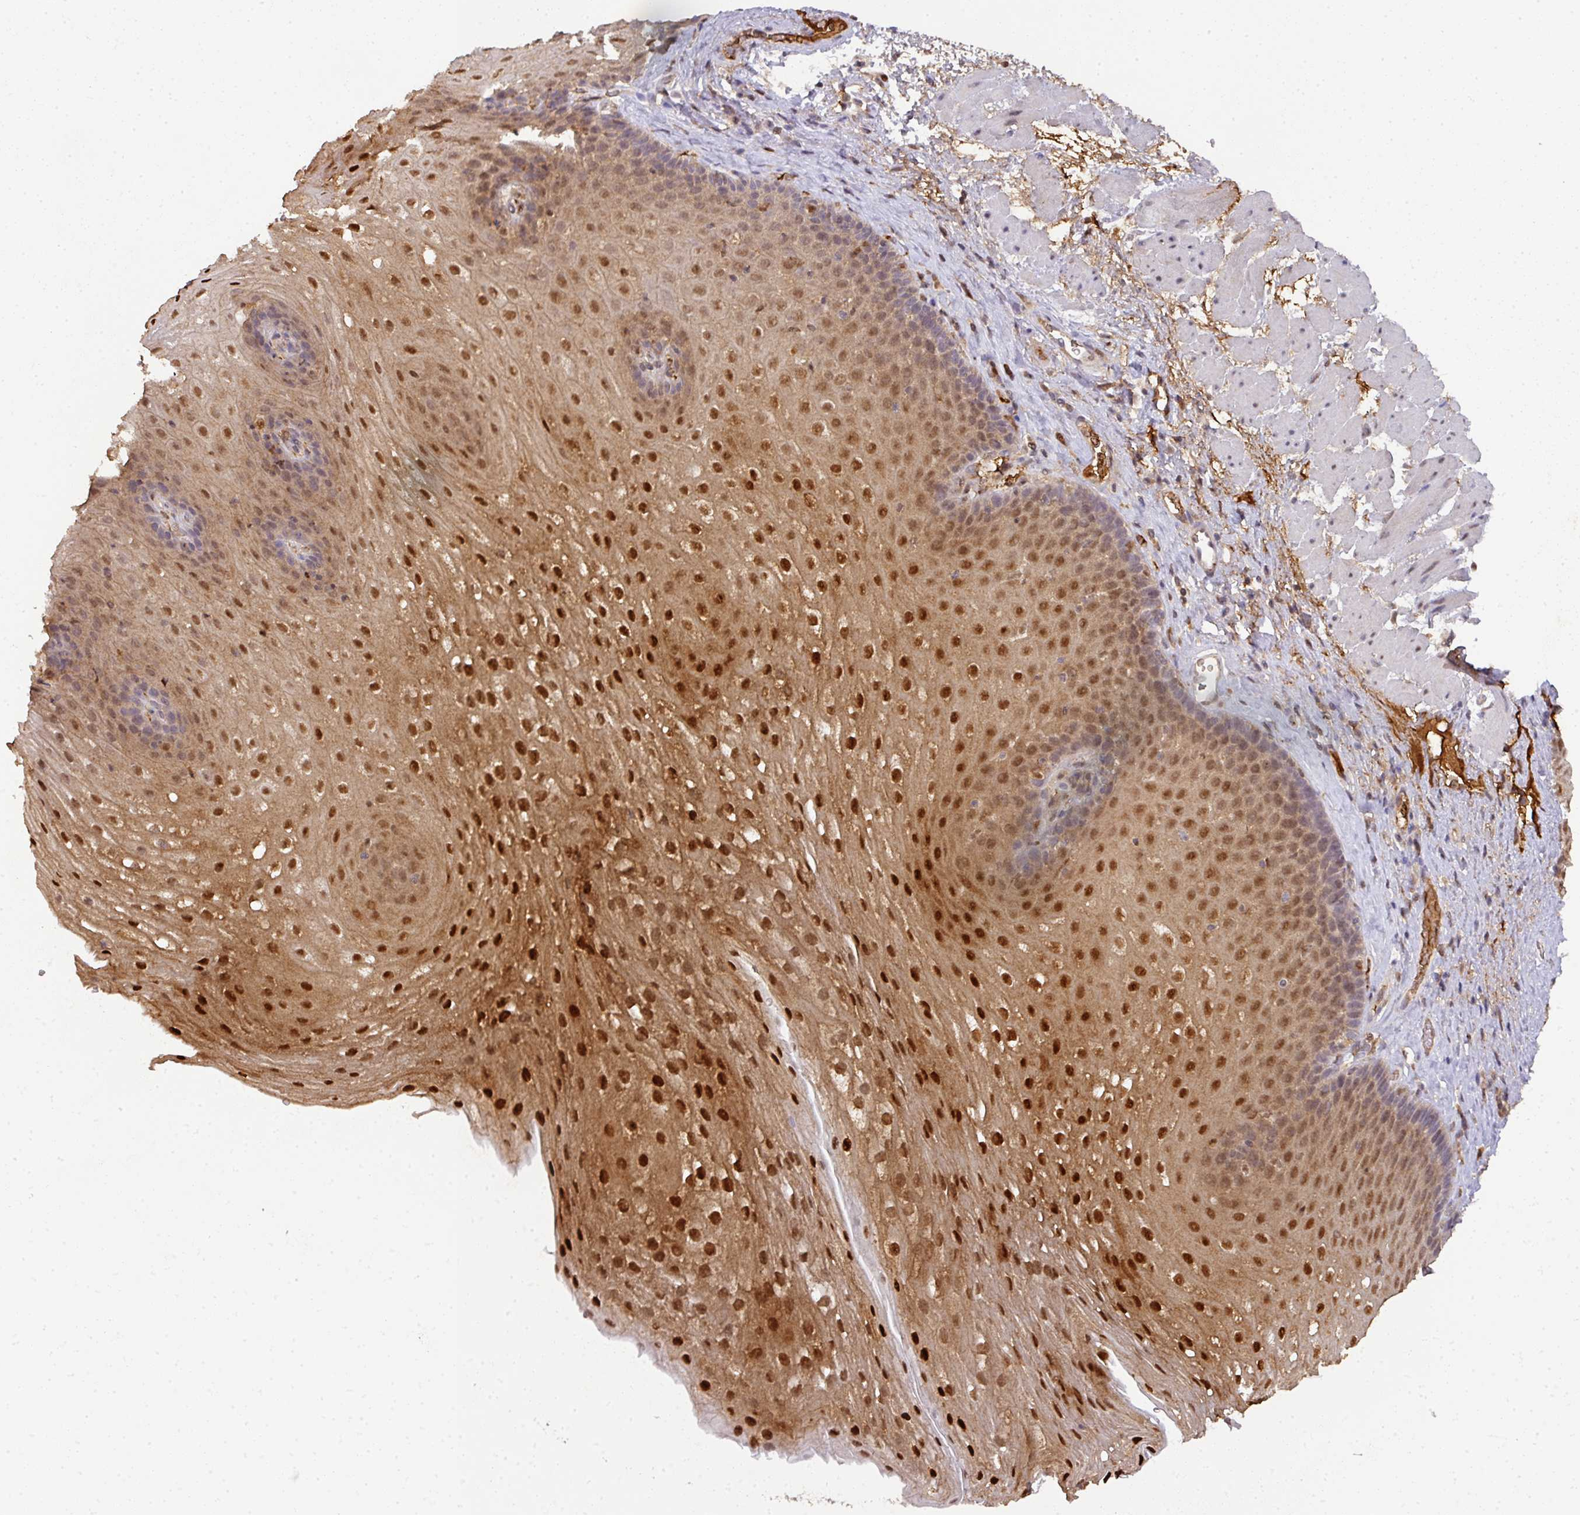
{"staining": {"intensity": "strong", "quantity": "25%-75%", "location": "cytoplasmic/membranous,nuclear"}, "tissue": "esophagus", "cell_type": "Squamous epithelial cells", "image_type": "normal", "snomed": [{"axis": "morphology", "description": "Normal tissue, NOS"}, {"axis": "topography", "description": "Esophagus"}], "caption": "The image exhibits a brown stain indicating the presence of a protein in the cytoplasmic/membranous,nuclear of squamous epithelial cells in esophagus.", "gene": "RANBP9", "patient": {"sex": "female", "age": 66}}